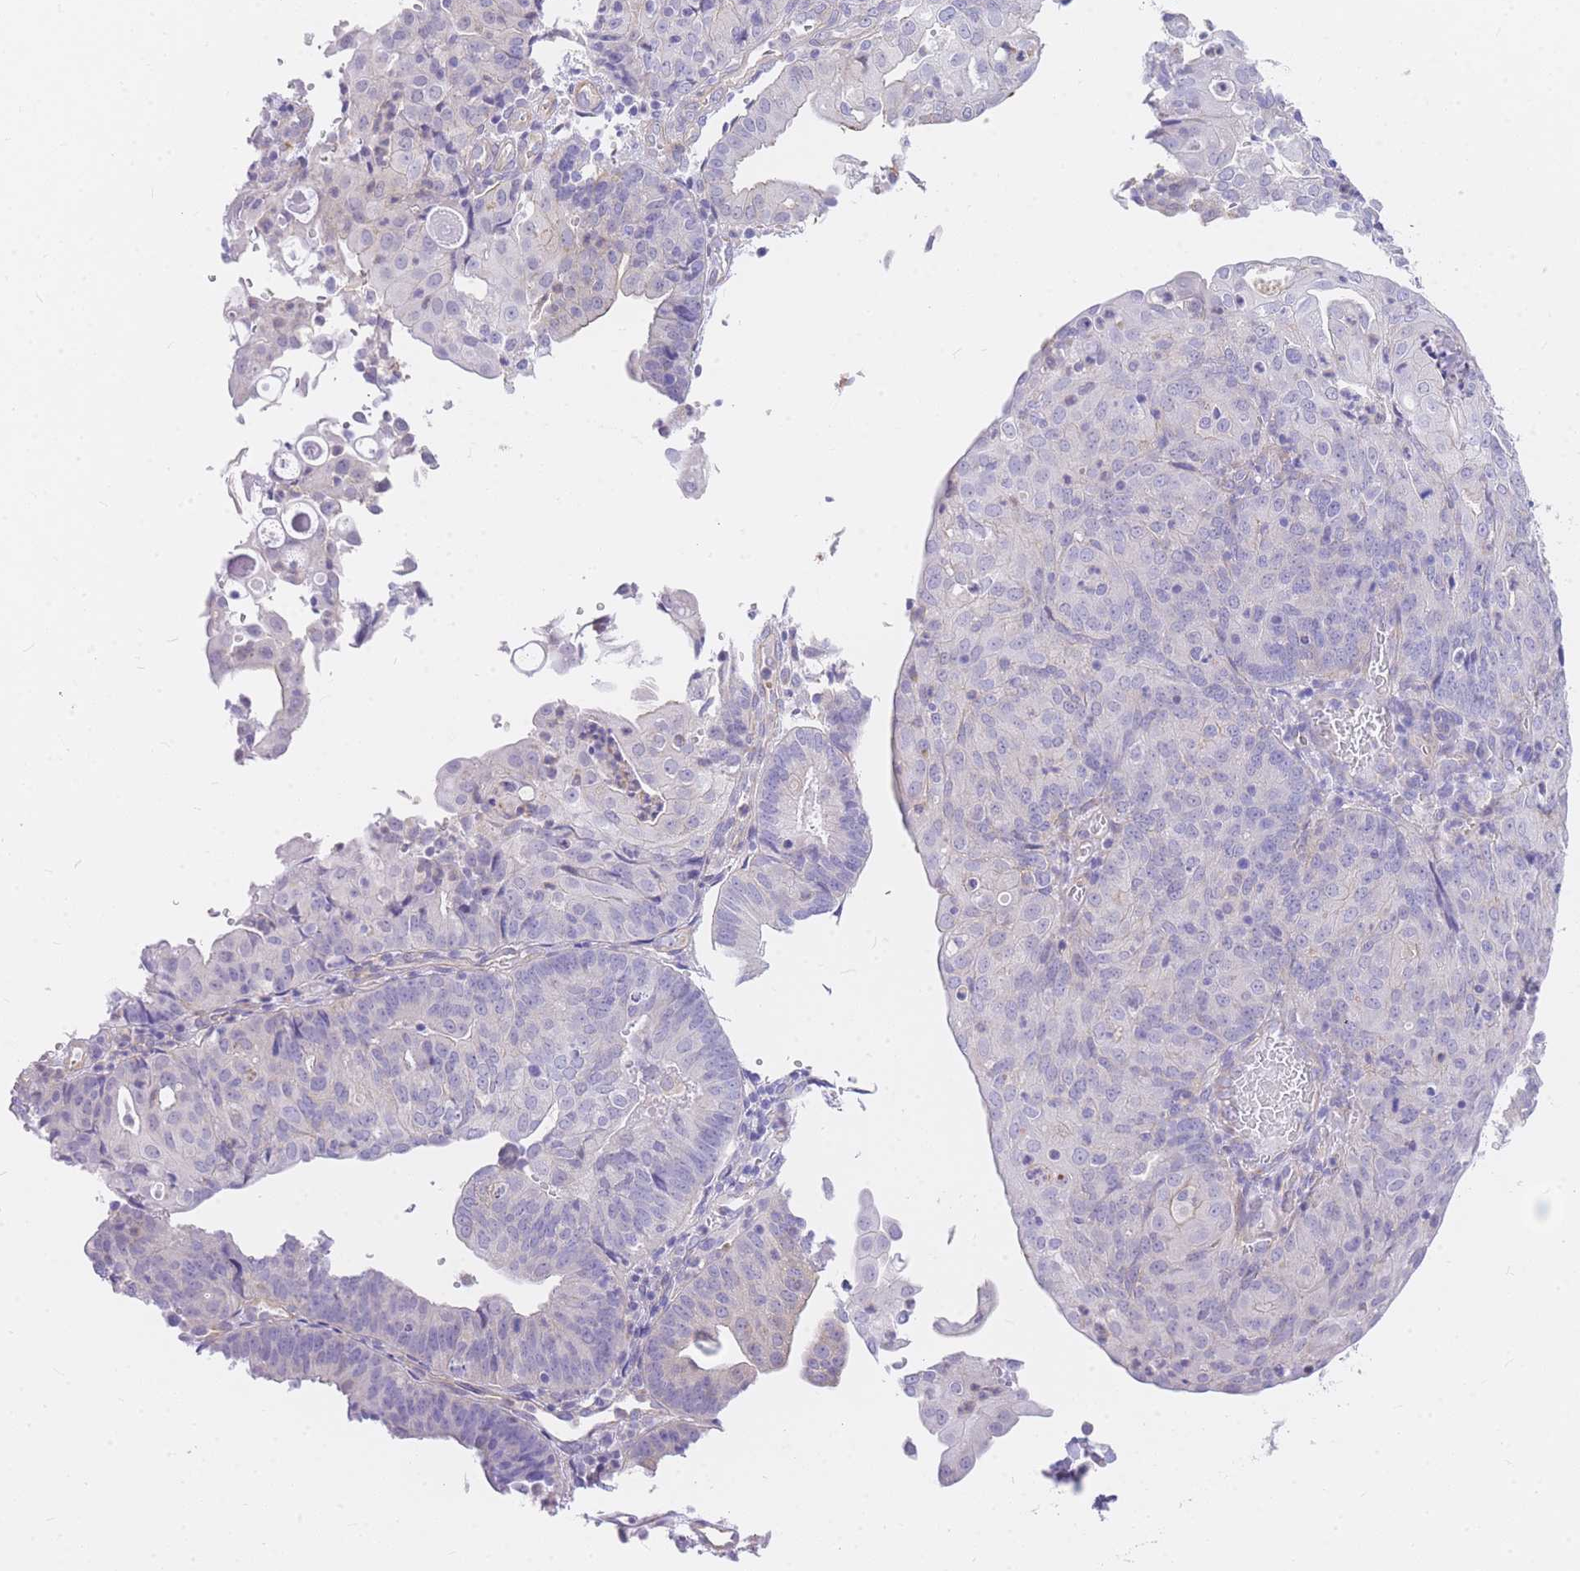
{"staining": {"intensity": "negative", "quantity": "none", "location": "none"}, "tissue": "endometrial cancer", "cell_type": "Tumor cells", "image_type": "cancer", "snomed": [{"axis": "morphology", "description": "Adenocarcinoma, NOS"}, {"axis": "topography", "description": "Endometrium"}], "caption": "DAB (3,3'-diaminobenzidine) immunohistochemical staining of endometrial adenocarcinoma shows no significant expression in tumor cells.", "gene": "SRSF12", "patient": {"sex": "female", "age": 56}}